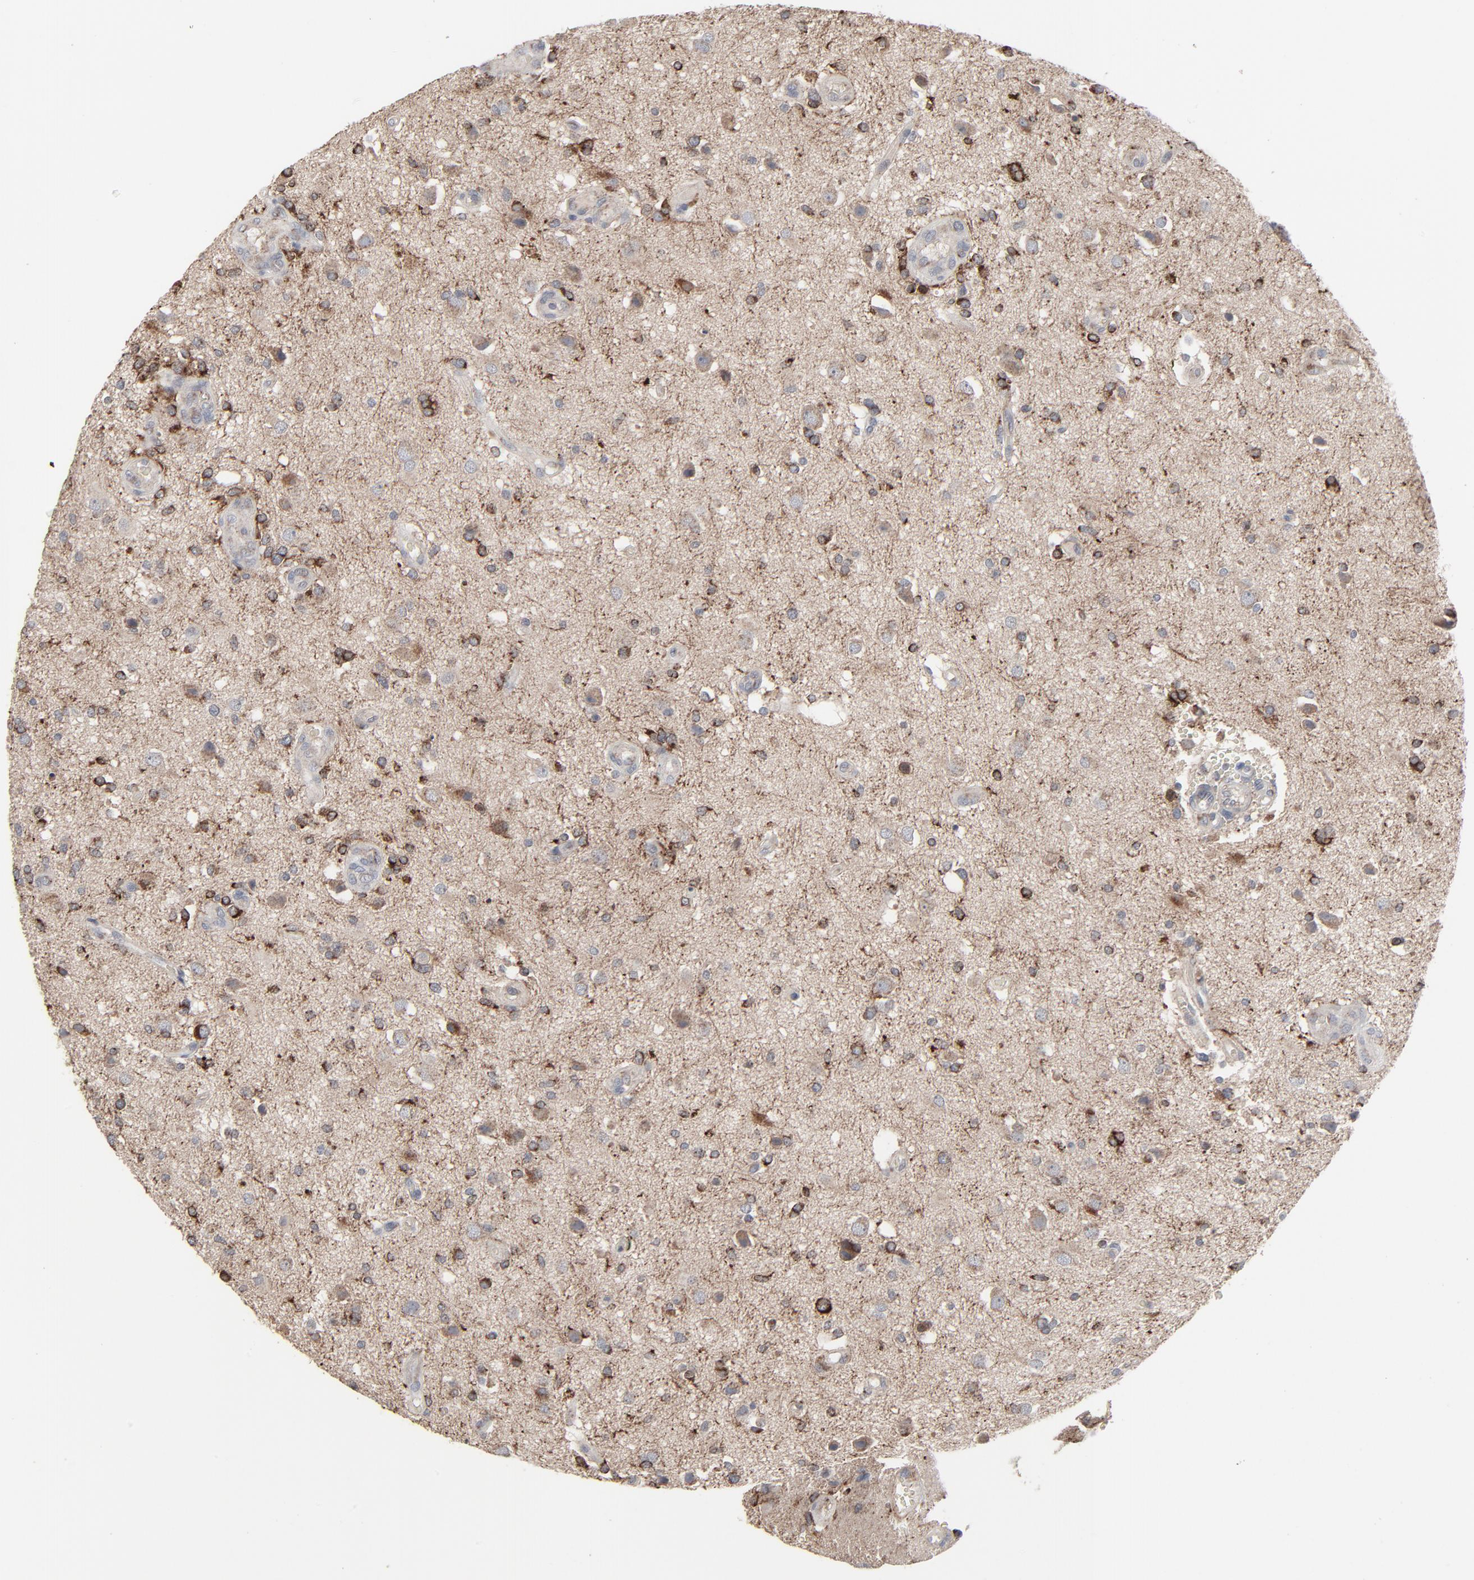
{"staining": {"intensity": "strong", "quantity": ">75%", "location": "cytoplasmic/membranous"}, "tissue": "glioma", "cell_type": "Tumor cells", "image_type": "cancer", "snomed": [{"axis": "morphology", "description": "Normal tissue, NOS"}, {"axis": "morphology", "description": "Glioma, malignant, High grade"}, {"axis": "topography", "description": "Cerebral cortex"}], "caption": "IHC of glioma displays high levels of strong cytoplasmic/membranous expression in about >75% of tumor cells.", "gene": "JAM3", "patient": {"sex": "male", "age": 75}}